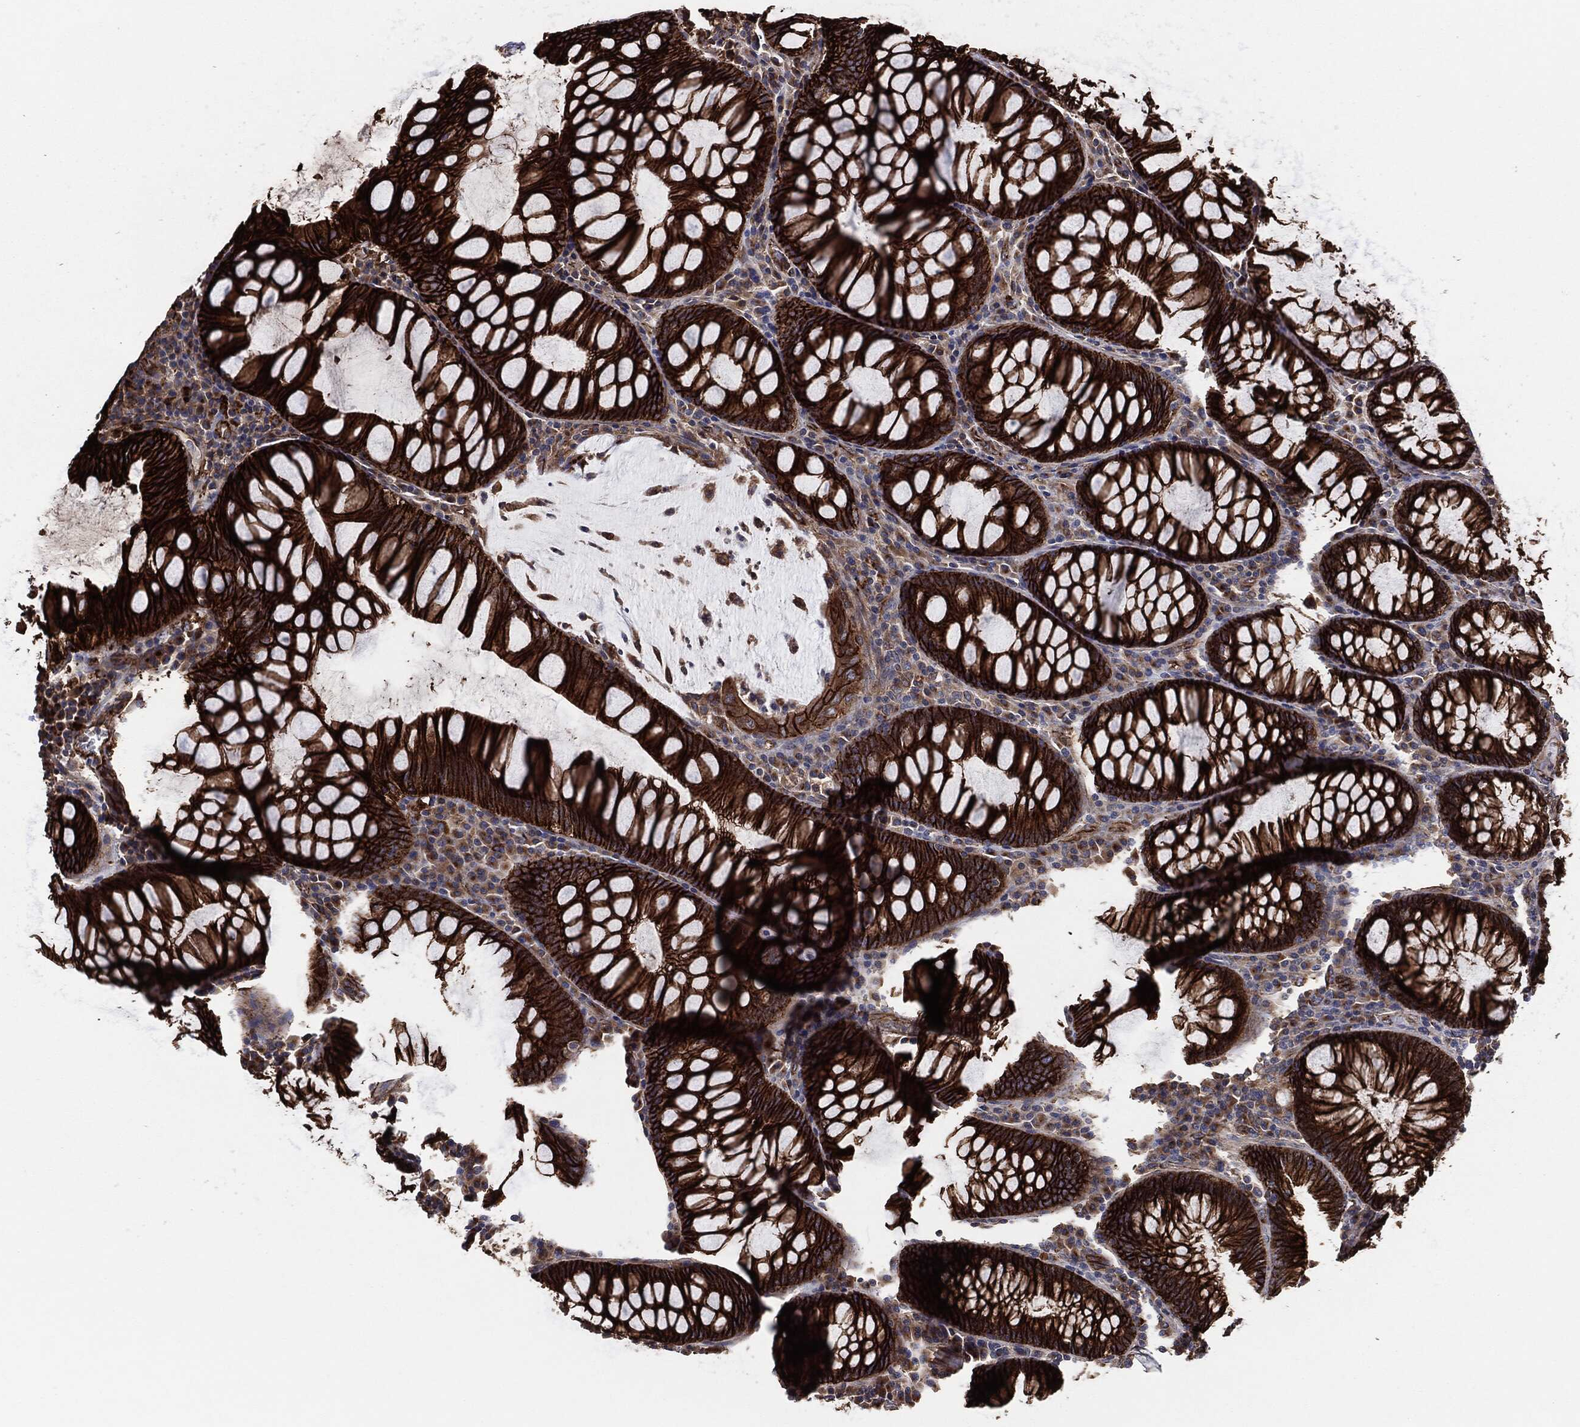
{"staining": {"intensity": "strong", "quantity": ">75%", "location": "cytoplasmic/membranous"}, "tissue": "colorectal cancer", "cell_type": "Tumor cells", "image_type": "cancer", "snomed": [{"axis": "morphology", "description": "Normal tissue, NOS"}, {"axis": "morphology", "description": "Adenocarcinoma, NOS"}, {"axis": "topography", "description": "Rectum"}, {"axis": "topography", "description": "Peripheral nerve tissue"}], "caption": "Immunohistochemical staining of colorectal adenocarcinoma demonstrates strong cytoplasmic/membranous protein positivity in about >75% of tumor cells. The protein is stained brown, and the nuclei are stained in blue (DAB IHC with brightfield microscopy, high magnification).", "gene": "CTNNA1", "patient": {"sex": "male", "age": 92}}